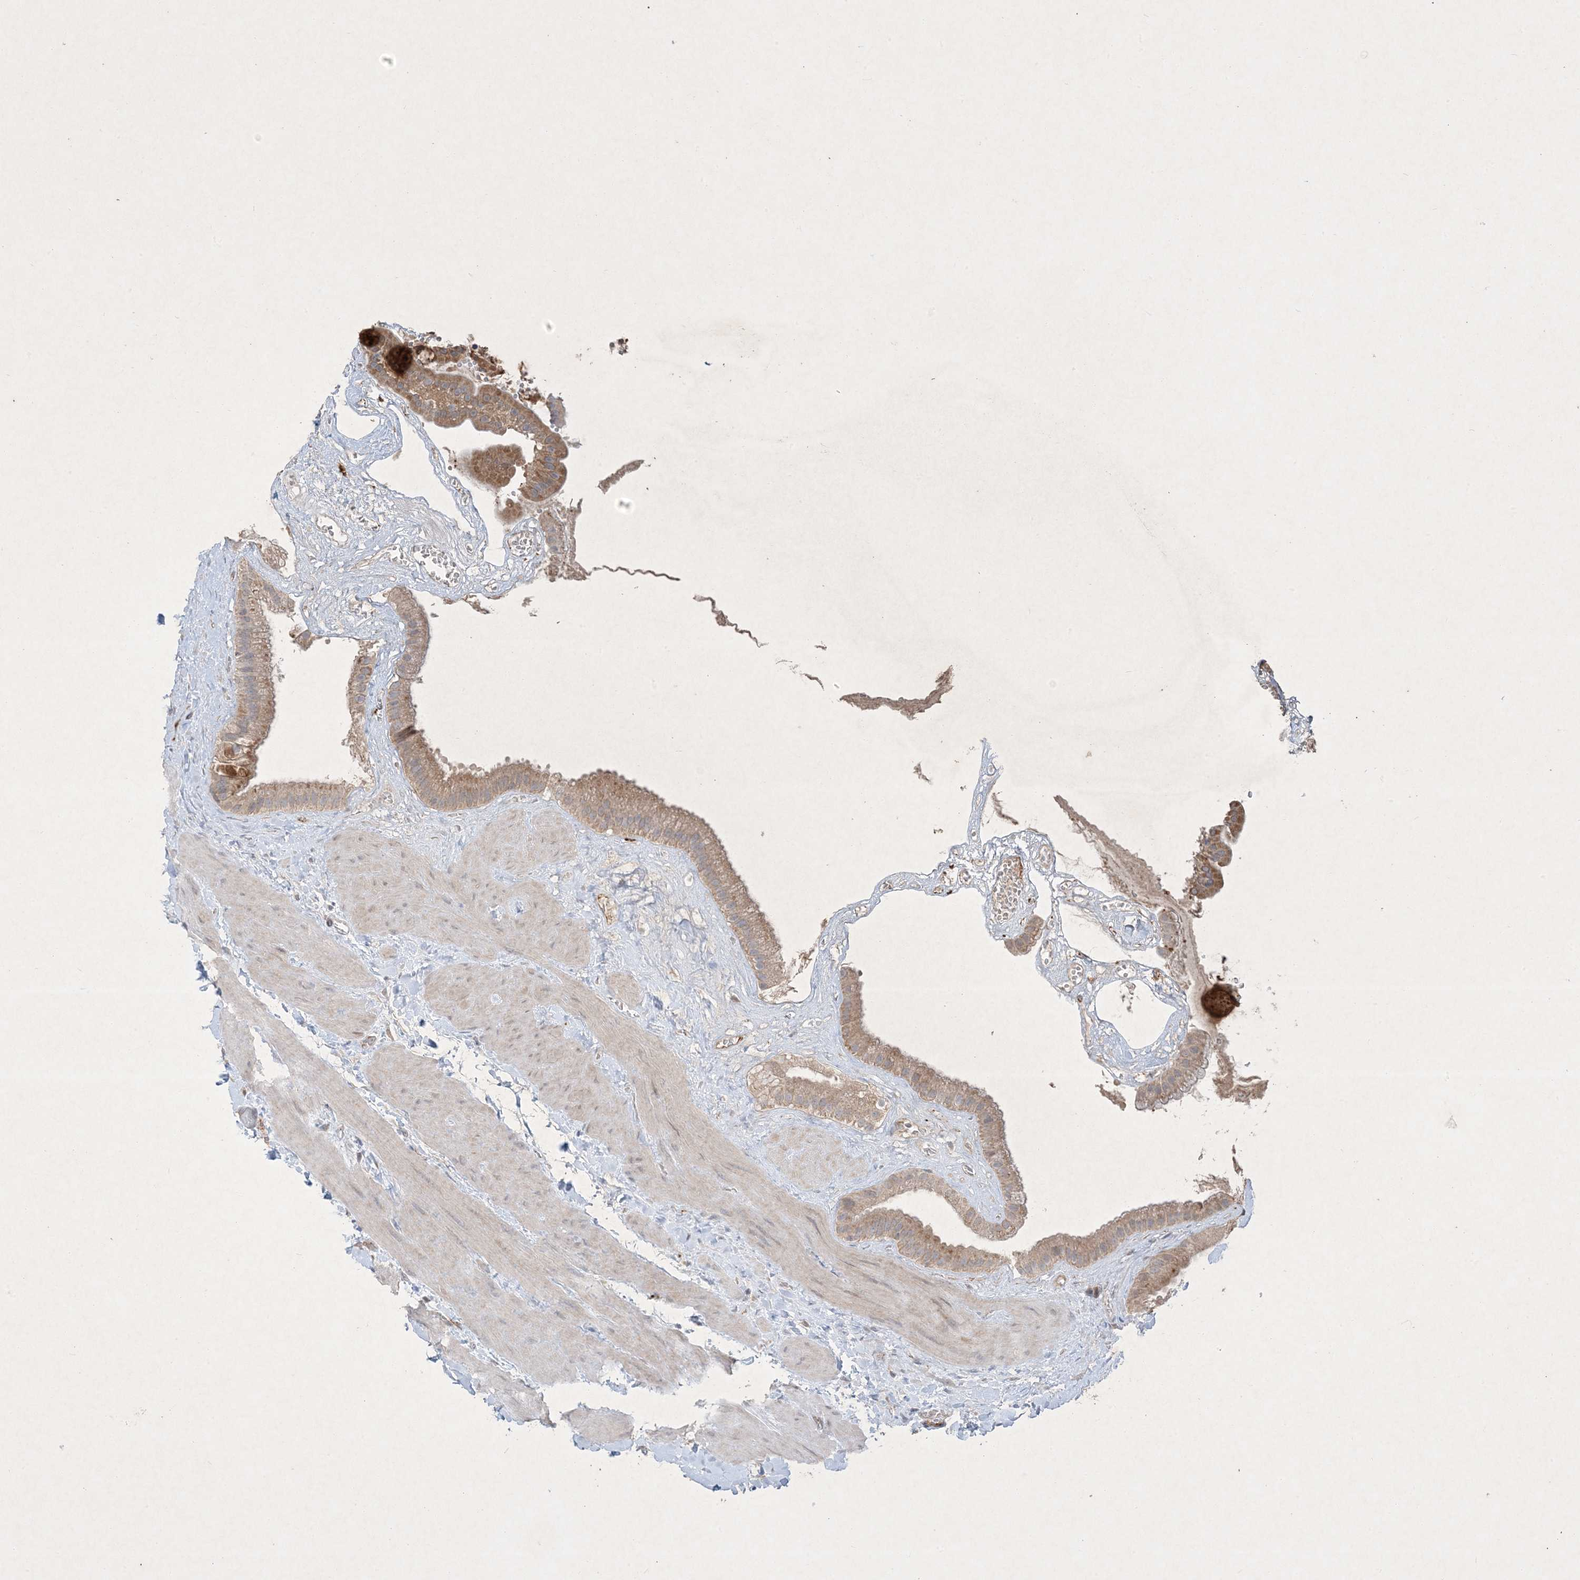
{"staining": {"intensity": "moderate", "quantity": ">75%", "location": "cytoplasmic/membranous"}, "tissue": "gallbladder", "cell_type": "Glandular cells", "image_type": "normal", "snomed": [{"axis": "morphology", "description": "Normal tissue, NOS"}, {"axis": "topography", "description": "Gallbladder"}], "caption": "Immunohistochemical staining of unremarkable gallbladder shows moderate cytoplasmic/membranous protein positivity in about >75% of glandular cells.", "gene": "PRSS36", "patient": {"sex": "male", "age": 55}}